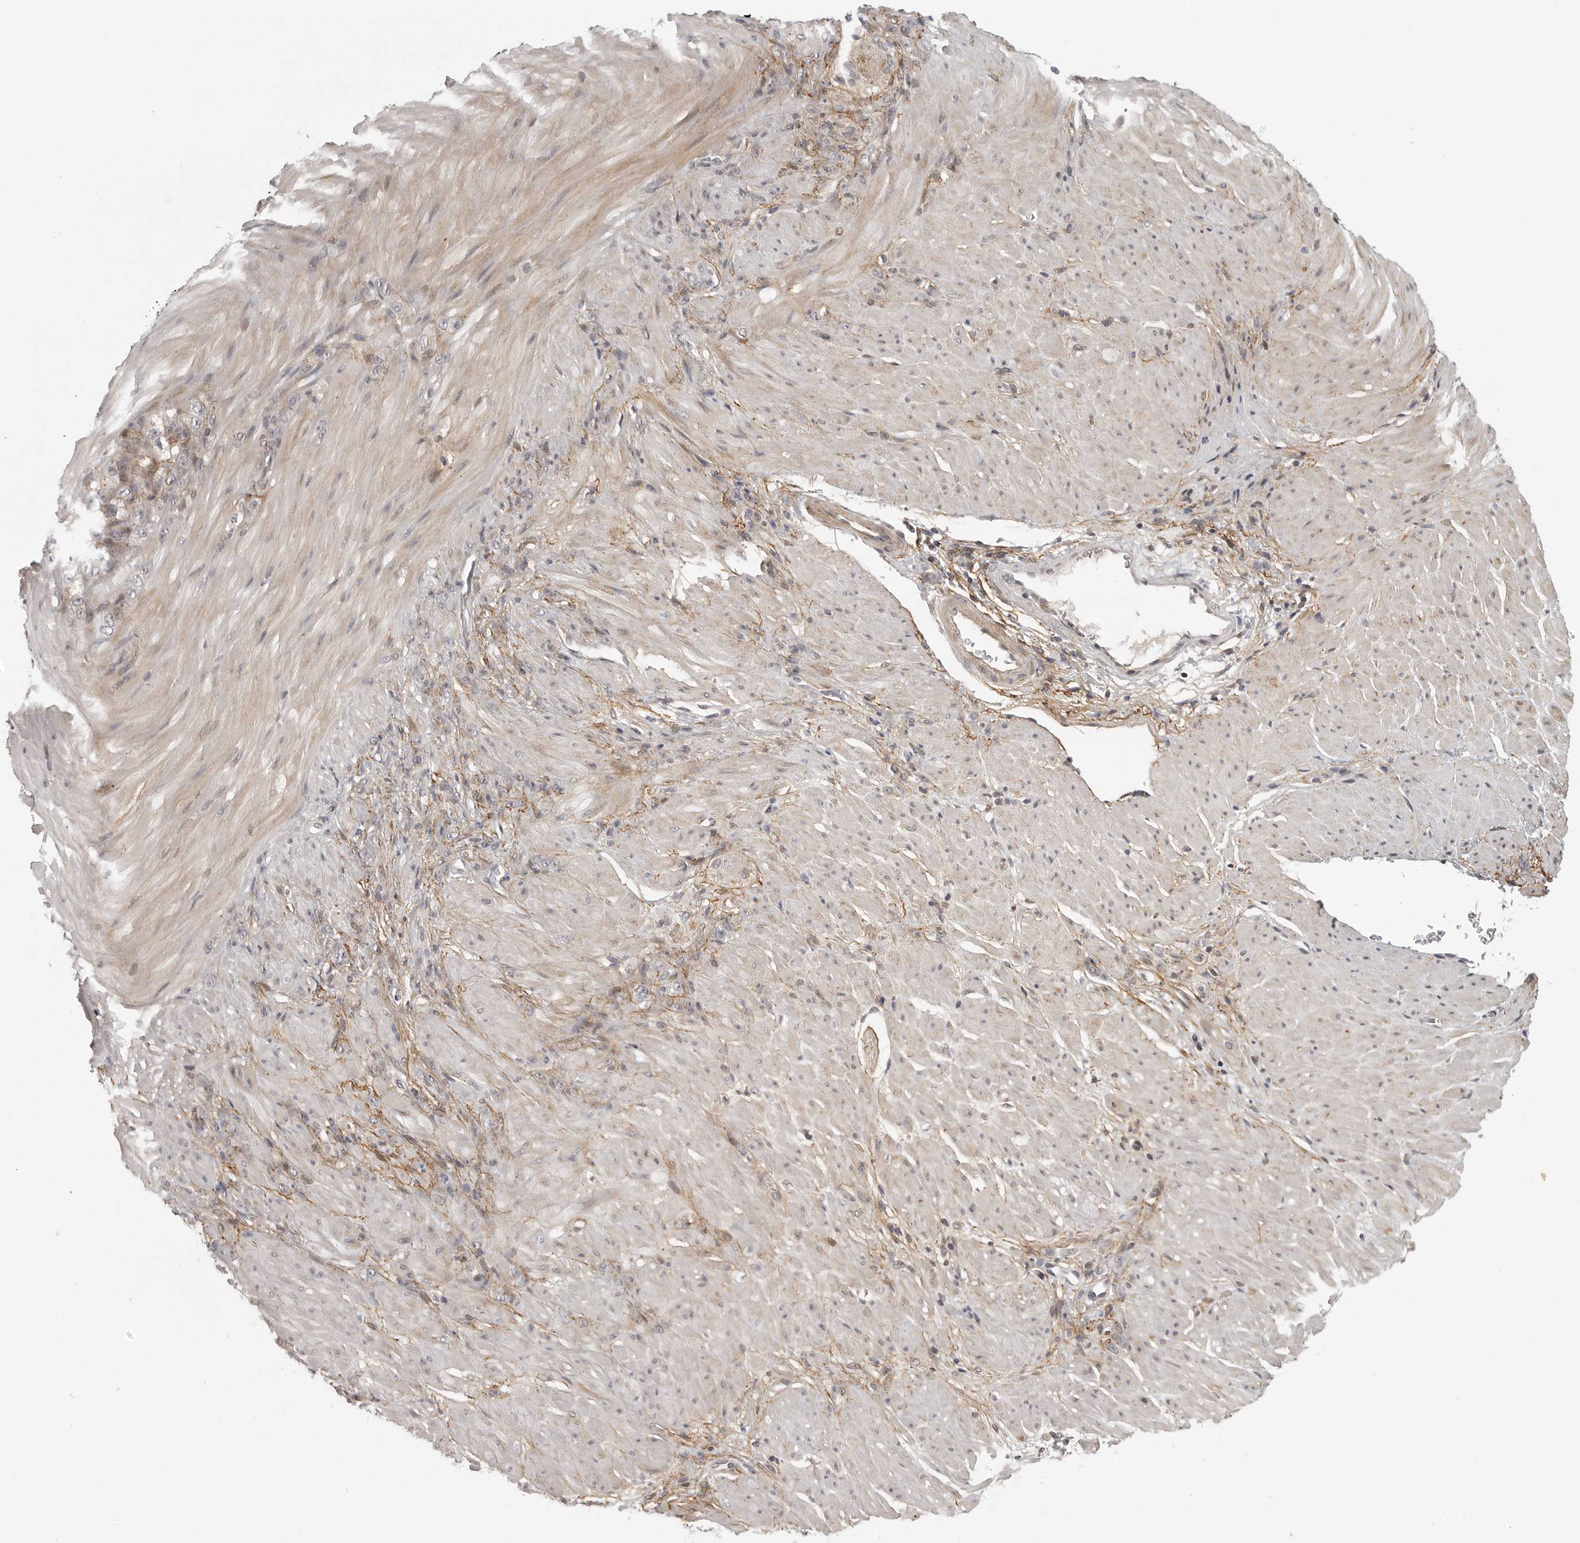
{"staining": {"intensity": "negative", "quantity": "none", "location": "none"}, "tissue": "stomach cancer", "cell_type": "Tumor cells", "image_type": "cancer", "snomed": [{"axis": "morphology", "description": "Normal tissue, NOS"}, {"axis": "morphology", "description": "Adenocarcinoma, NOS"}, {"axis": "topography", "description": "Stomach"}], "caption": "Immunohistochemistry micrograph of neoplastic tissue: human stomach adenocarcinoma stained with DAB shows no significant protein staining in tumor cells. (DAB (3,3'-diaminobenzidine) immunohistochemistry (IHC) with hematoxylin counter stain).", "gene": "UROD", "patient": {"sex": "male", "age": 82}}